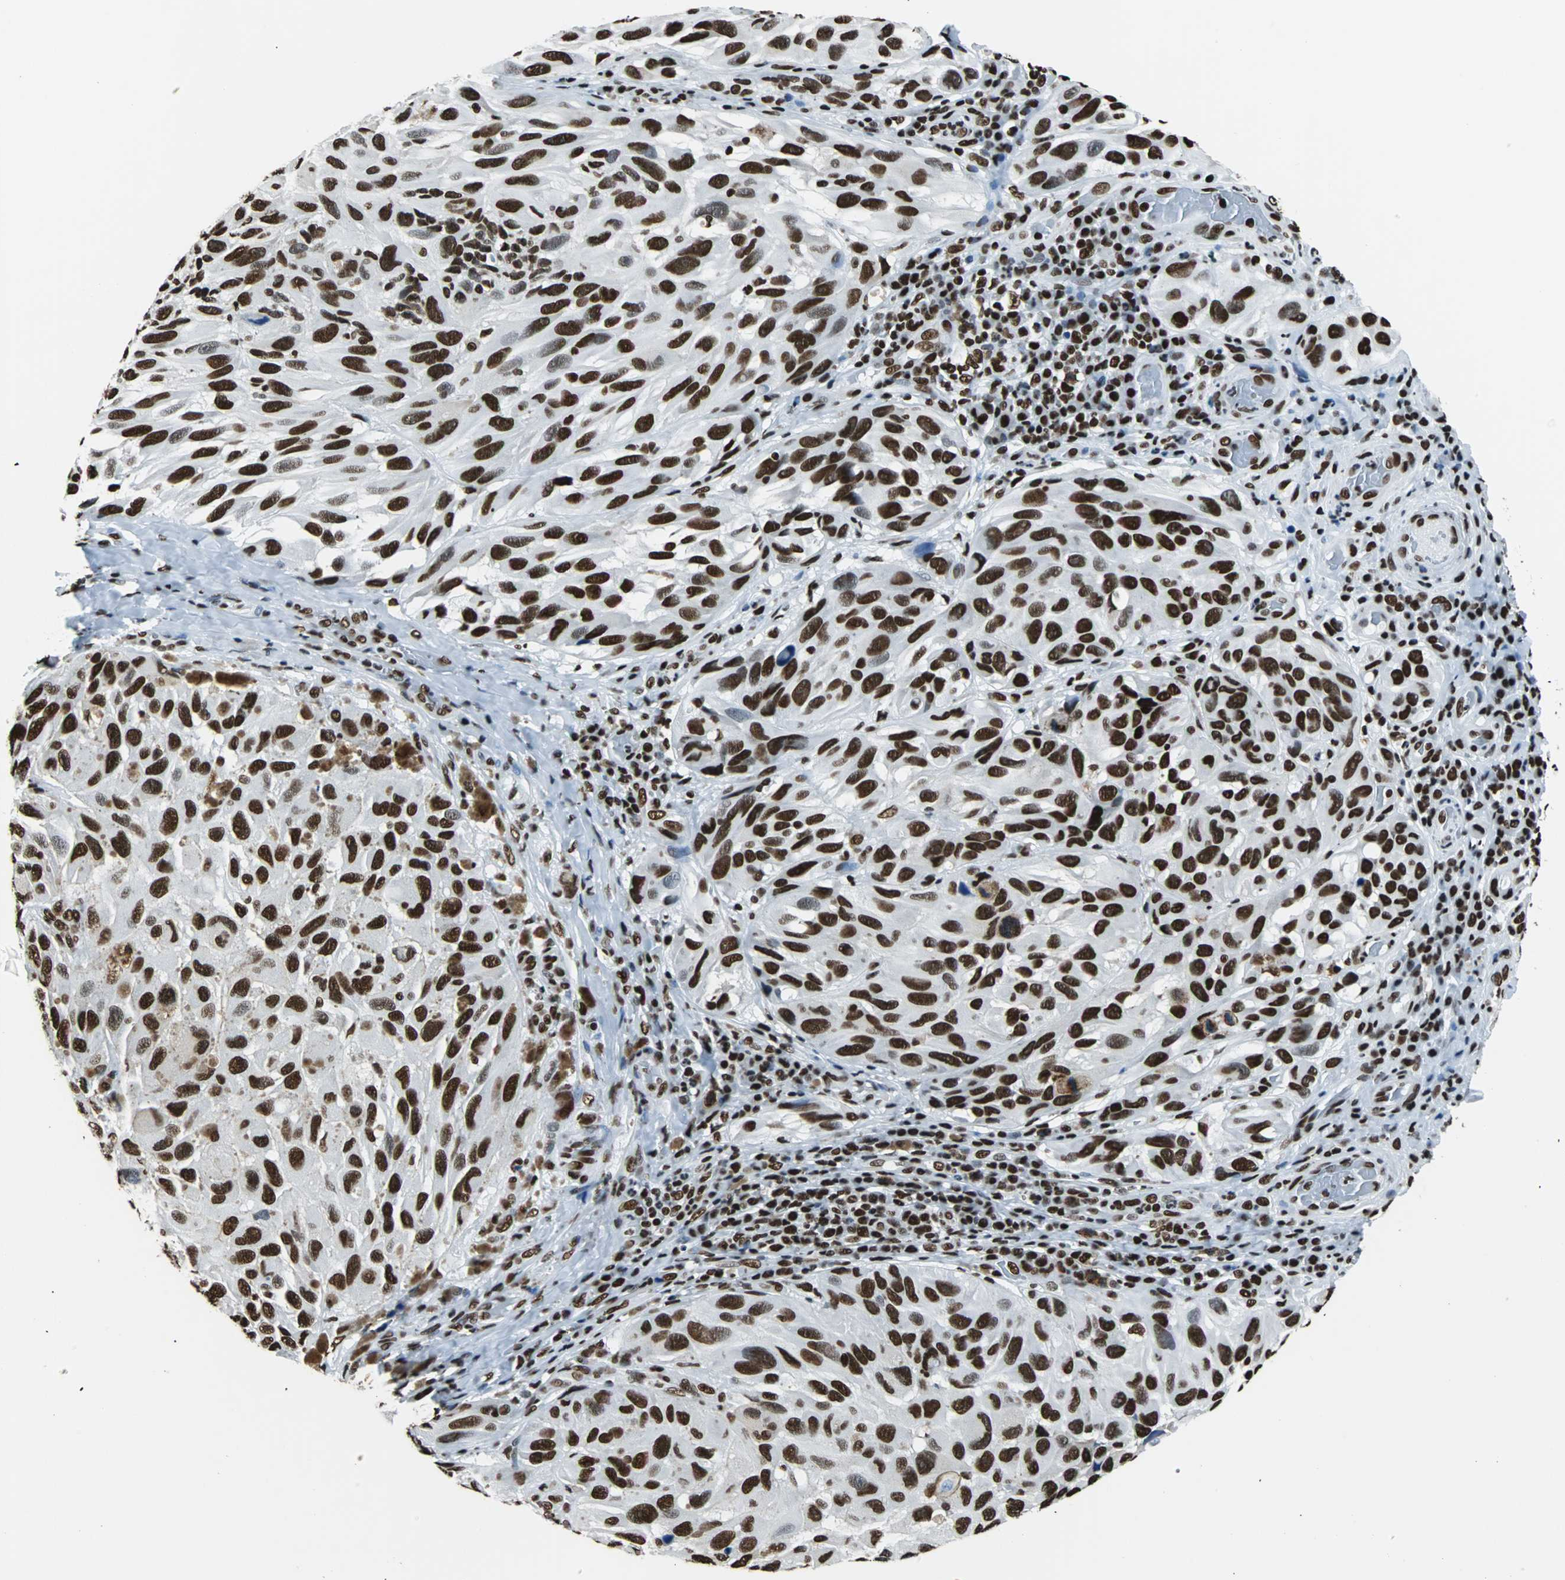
{"staining": {"intensity": "strong", "quantity": ">75%", "location": "nuclear"}, "tissue": "melanoma", "cell_type": "Tumor cells", "image_type": "cancer", "snomed": [{"axis": "morphology", "description": "Malignant melanoma, NOS"}, {"axis": "topography", "description": "Skin"}], "caption": "IHC micrograph of neoplastic tissue: human melanoma stained using IHC shows high levels of strong protein expression localized specifically in the nuclear of tumor cells, appearing as a nuclear brown color.", "gene": "FUBP1", "patient": {"sex": "female", "age": 73}}